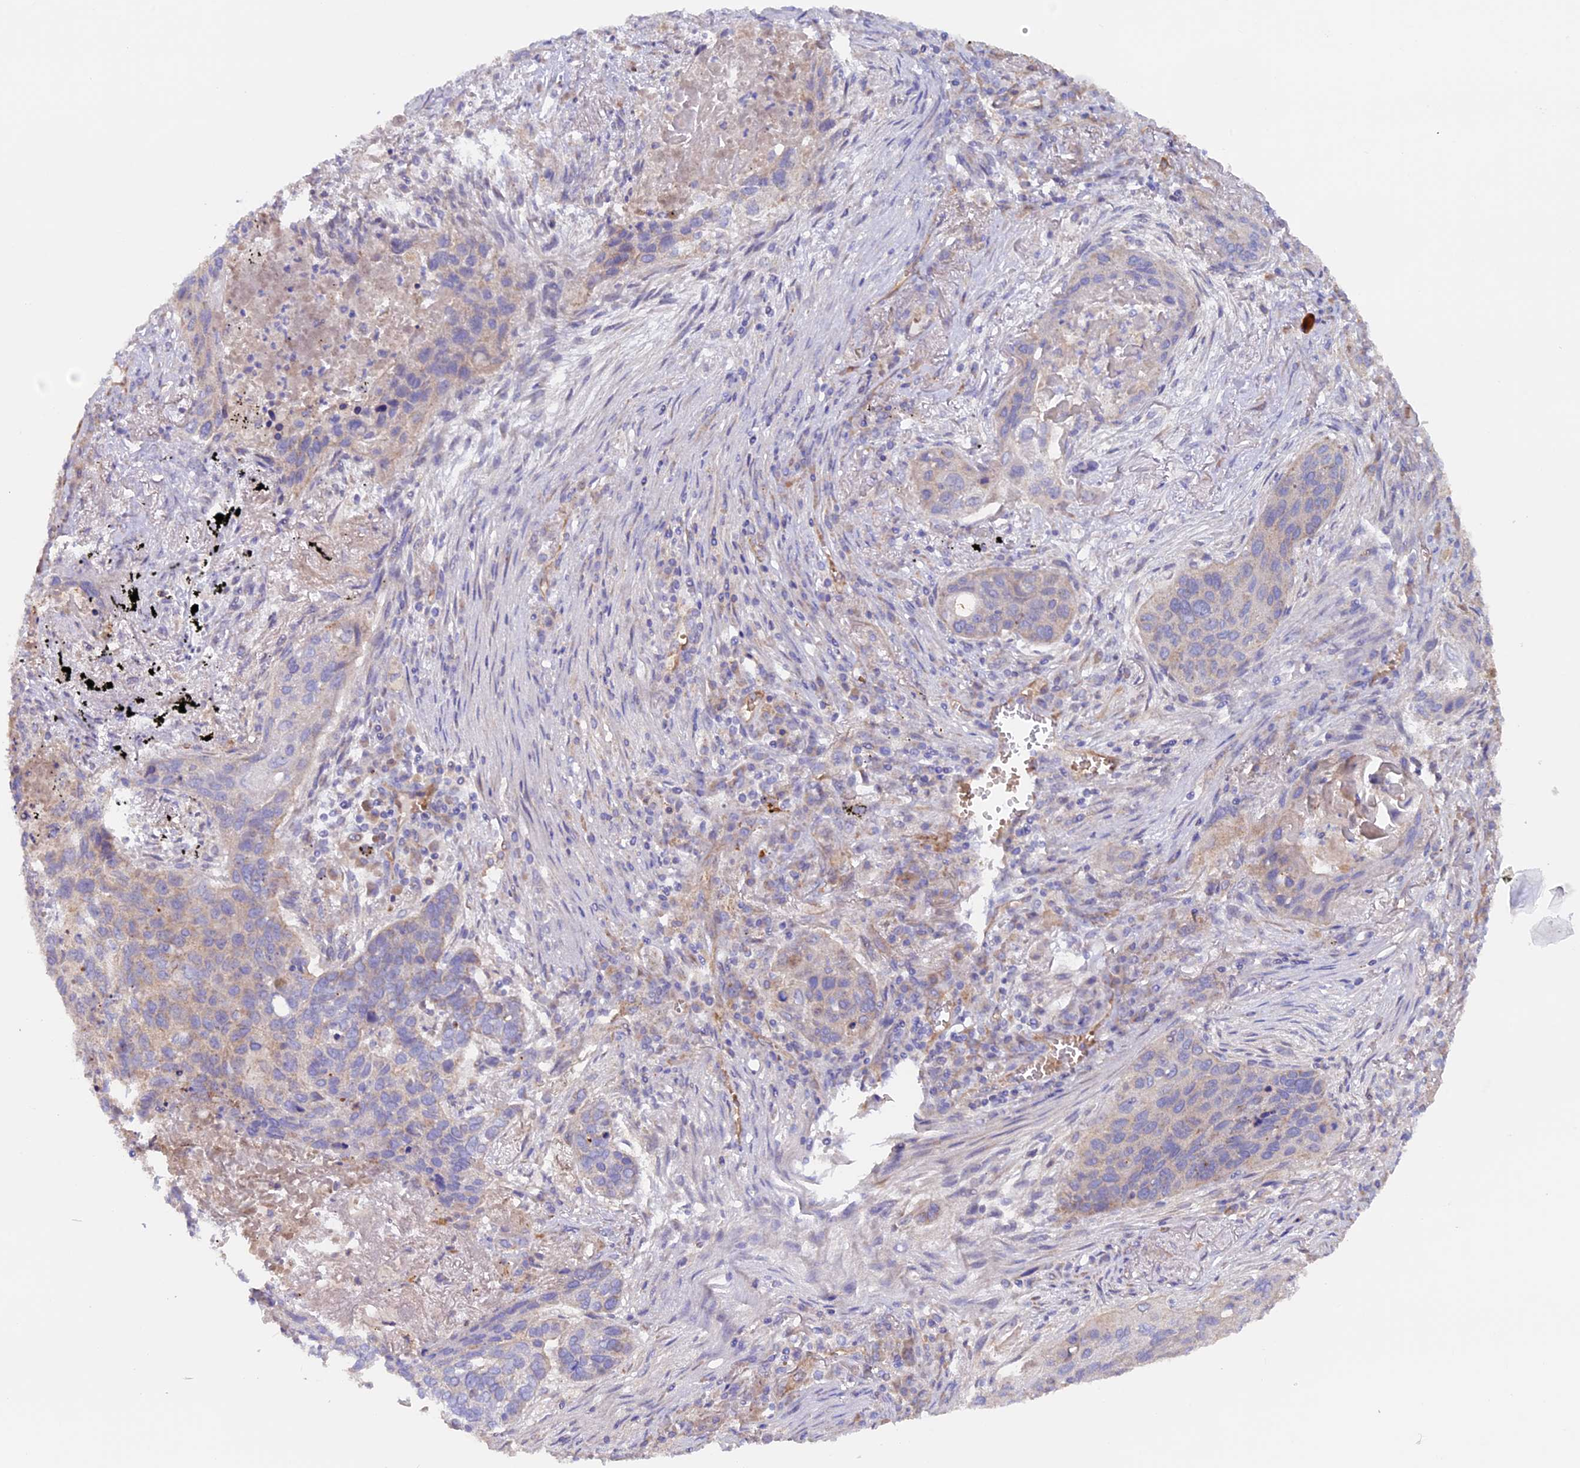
{"staining": {"intensity": "negative", "quantity": "none", "location": "none"}, "tissue": "lung cancer", "cell_type": "Tumor cells", "image_type": "cancer", "snomed": [{"axis": "morphology", "description": "Squamous cell carcinoma, NOS"}, {"axis": "topography", "description": "Lung"}], "caption": "Photomicrograph shows no significant protein expression in tumor cells of squamous cell carcinoma (lung).", "gene": "DUS3L", "patient": {"sex": "female", "age": 63}}